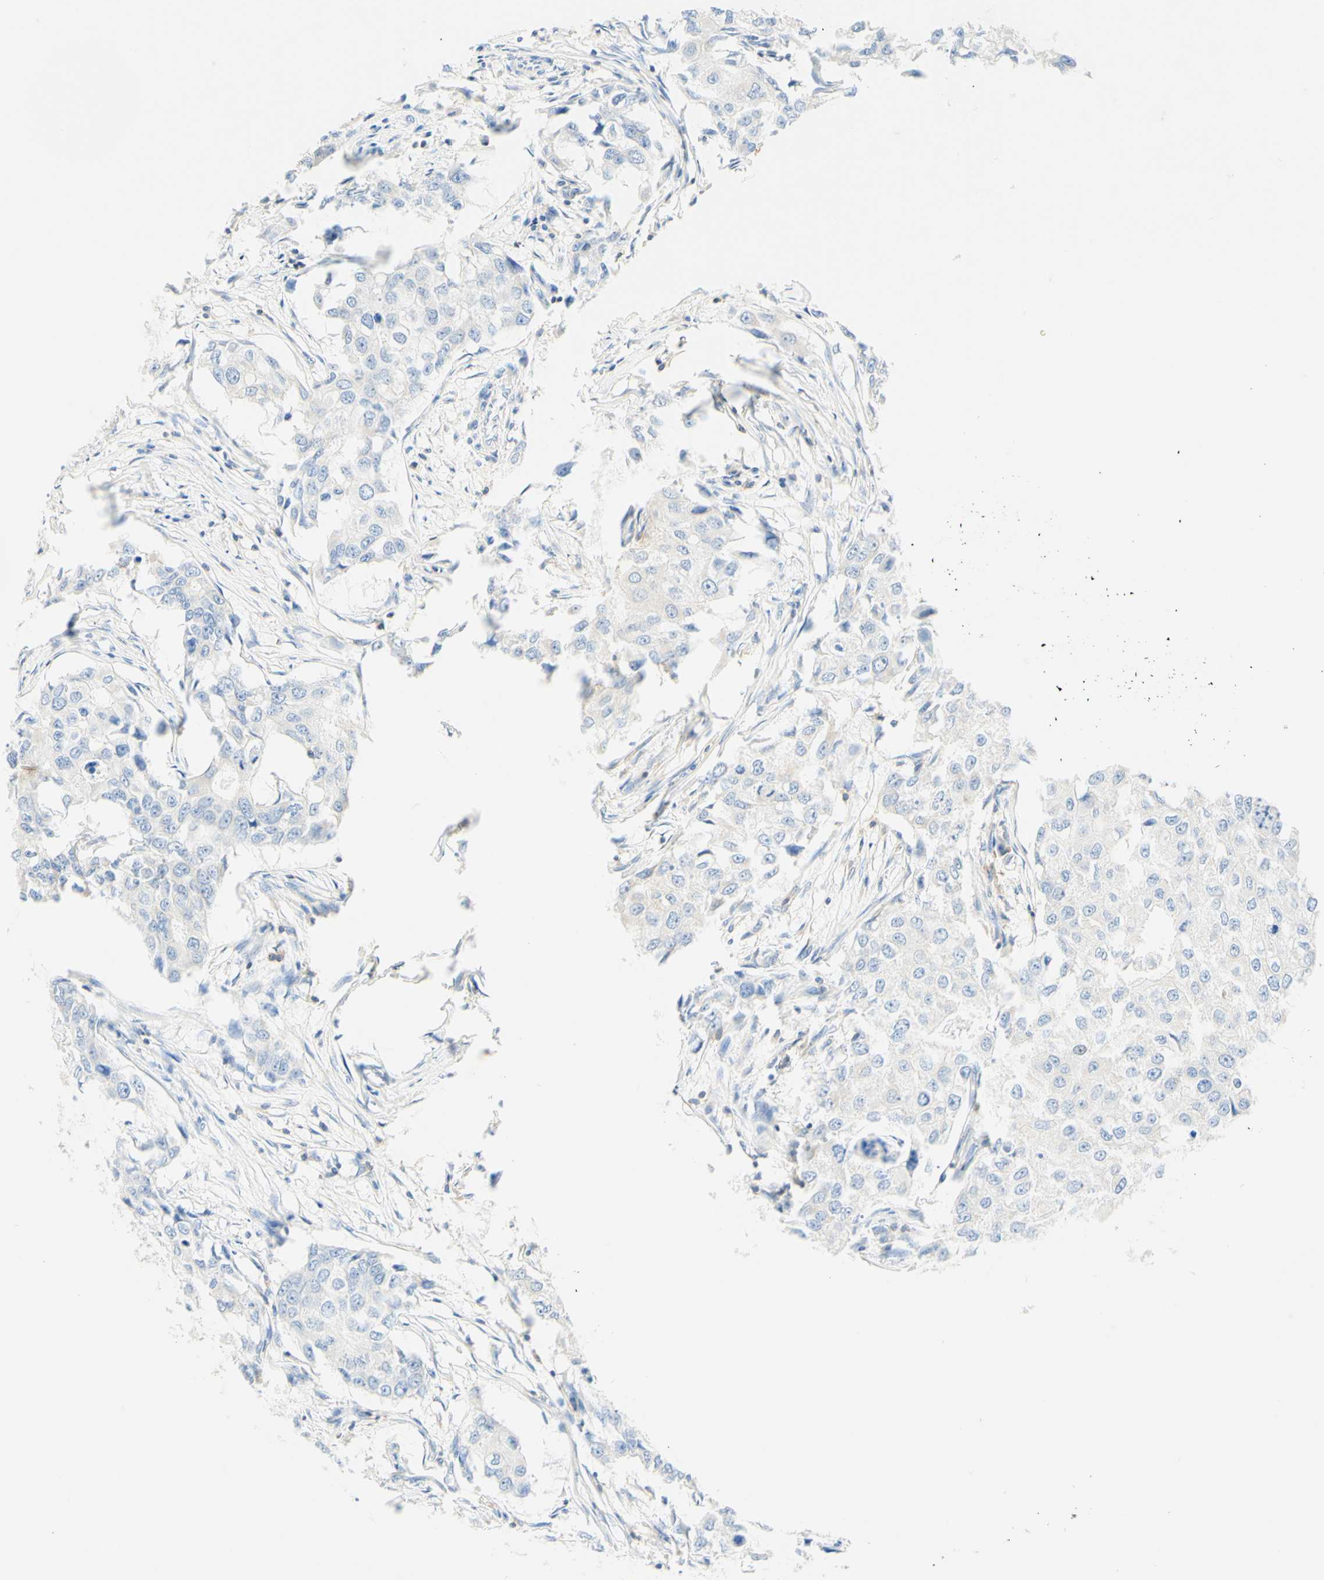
{"staining": {"intensity": "negative", "quantity": "none", "location": "none"}, "tissue": "breast cancer", "cell_type": "Tumor cells", "image_type": "cancer", "snomed": [{"axis": "morphology", "description": "Duct carcinoma"}, {"axis": "topography", "description": "Breast"}], "caption": "Breast cancer (infiltrating ductal carcinoma) was stained to show a protein in brown. There is no significant expression in tumor cells.", "gene": "LAT", "patient": {"sex": "female", "age": 27}}